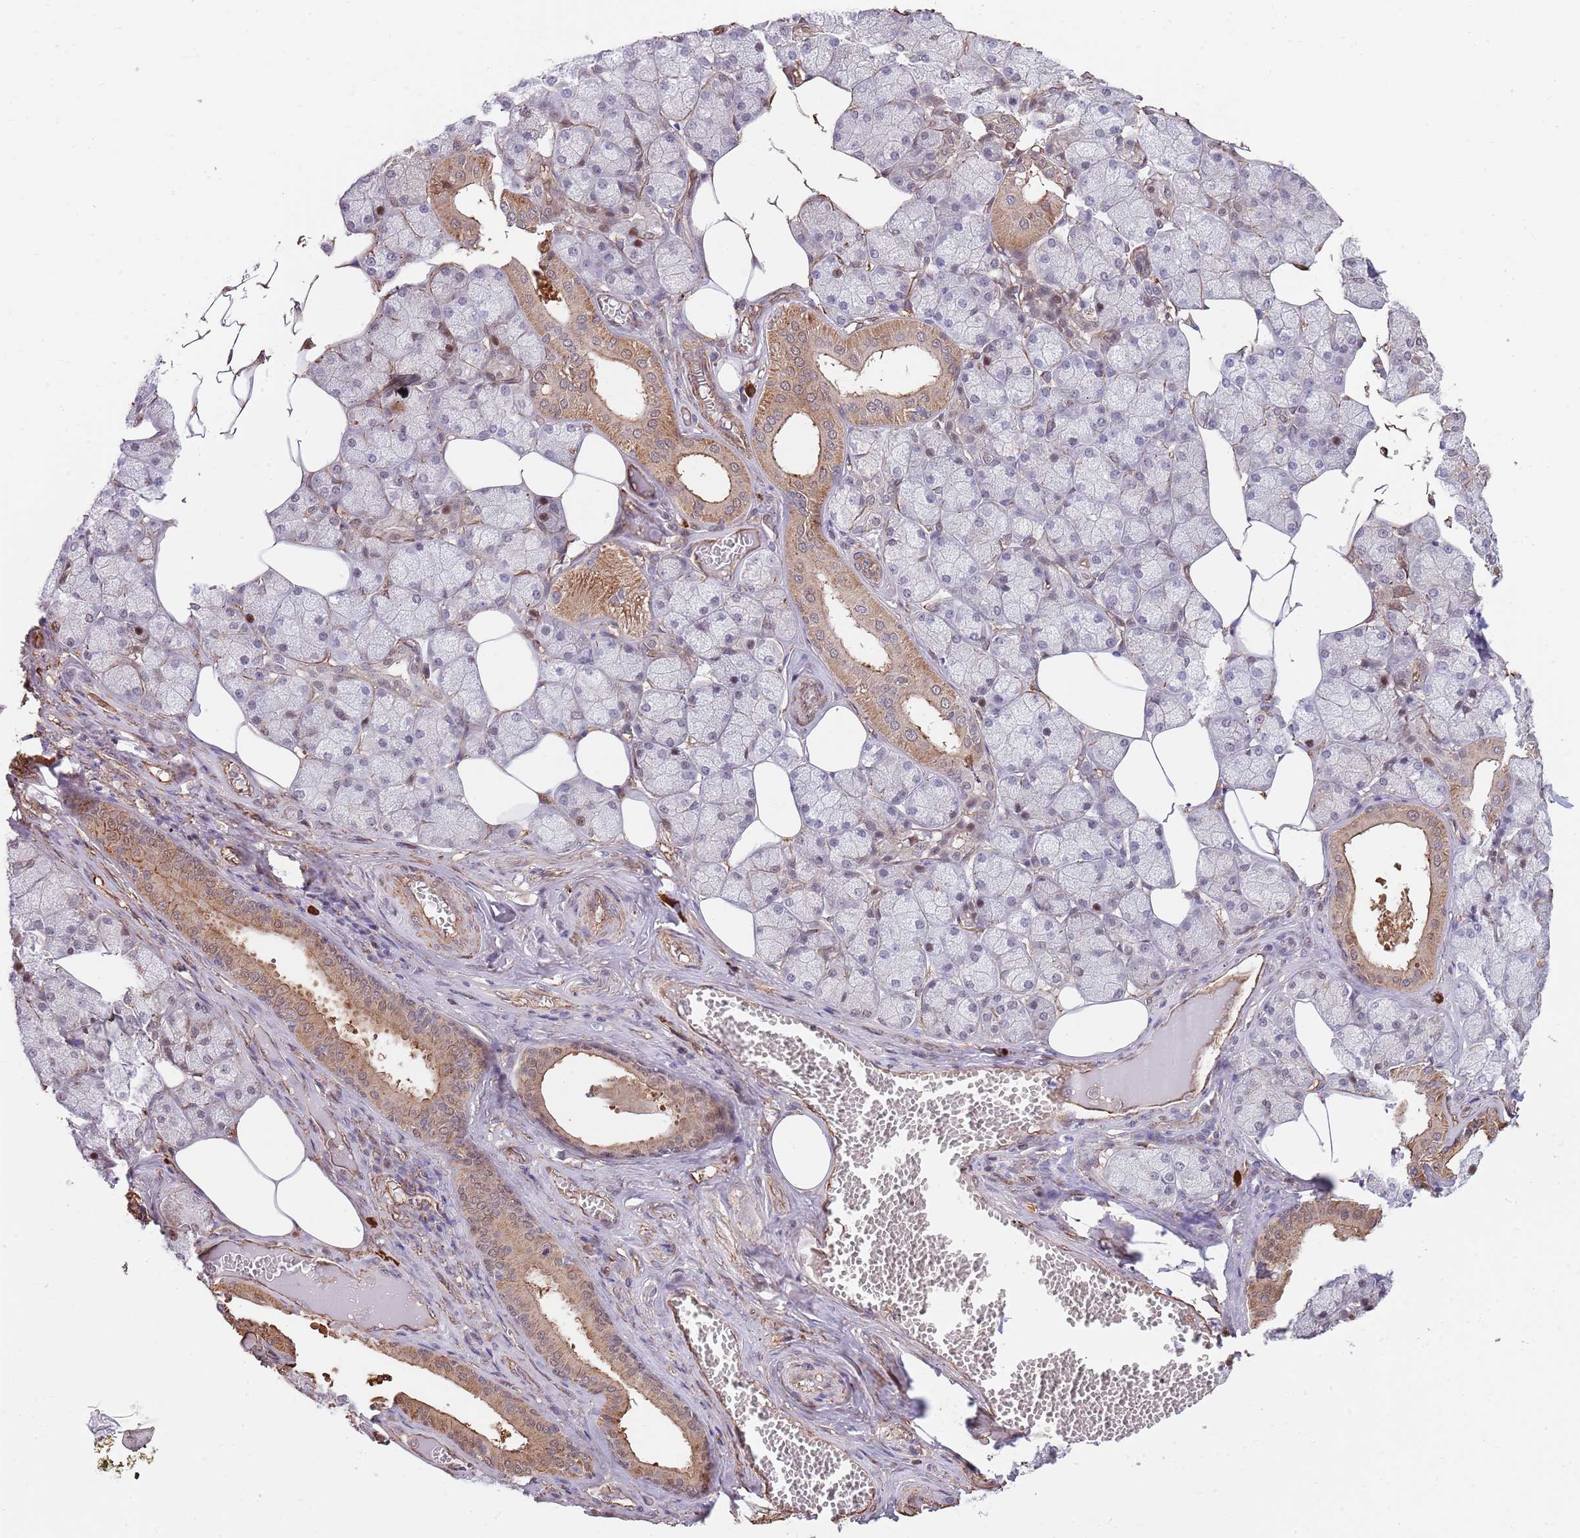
{"staining": {"intensity": "strong", "quantity": "25%-75%", "location": "cytoplasmic/membranous,nuclear"}, "tissue": "salivary gland", "cell_type": "Glandular cells", "image_type": "normal", "snomed": [{"axis": "morphology", "description": "Normal tissue, NOS"}, {"axis": "topography", "description": "Salivary gland"}], "caption": "This histopathology image displays IHC staining of unremarkable human salivary gland, with high strong cytoplasmic/membranous,nuclear staining in about 25%-75% of glandular cells.", "gene": "BPNT1", "patient": {"sex": "male", "age": 62}}